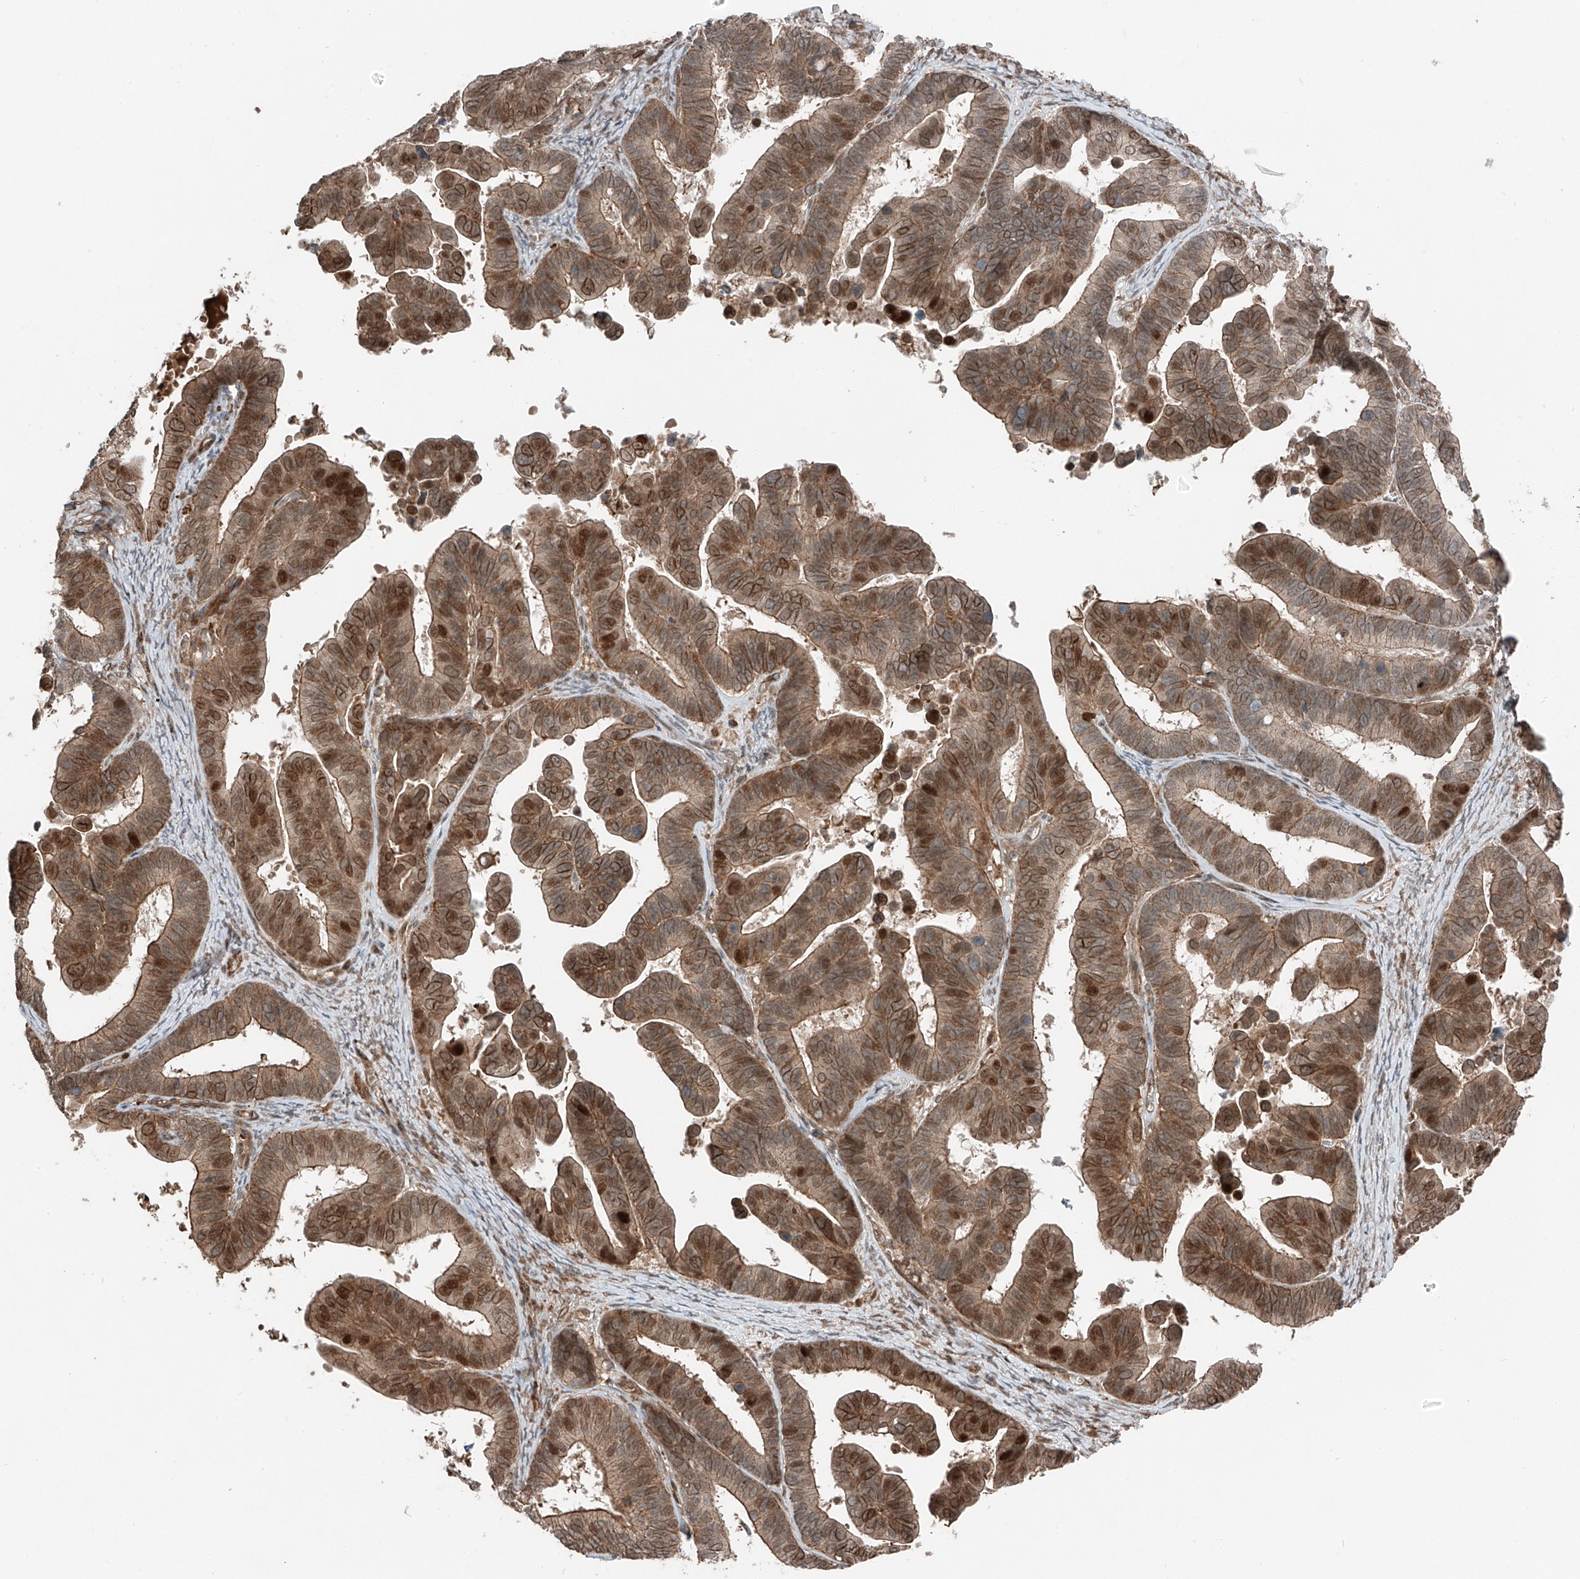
{"staining": {"intensity": "moderate", "quantity": ">75%", "location": "cytoplasmic/membranous,nuclear"}, "tissue": "ovarian cancer", "cell_type": "Tumor cells", "image_type": "cancer", "snomed": [{"axis": "morphology", "description": "Cystadenocarcinoma, serous, NOS"}, {"axis": "topography", "description": "Ovary"}], "caption": "Ovarian cancer (serous cystadenocarcinoma) was stained to show a protein in brown. There is medium levels of moderate cytoplasmic/membranous and nuclear positivity in about >75% of tumor cells.", "gene": "CEP162", "patient": {"sex": "female", "age": 56}}